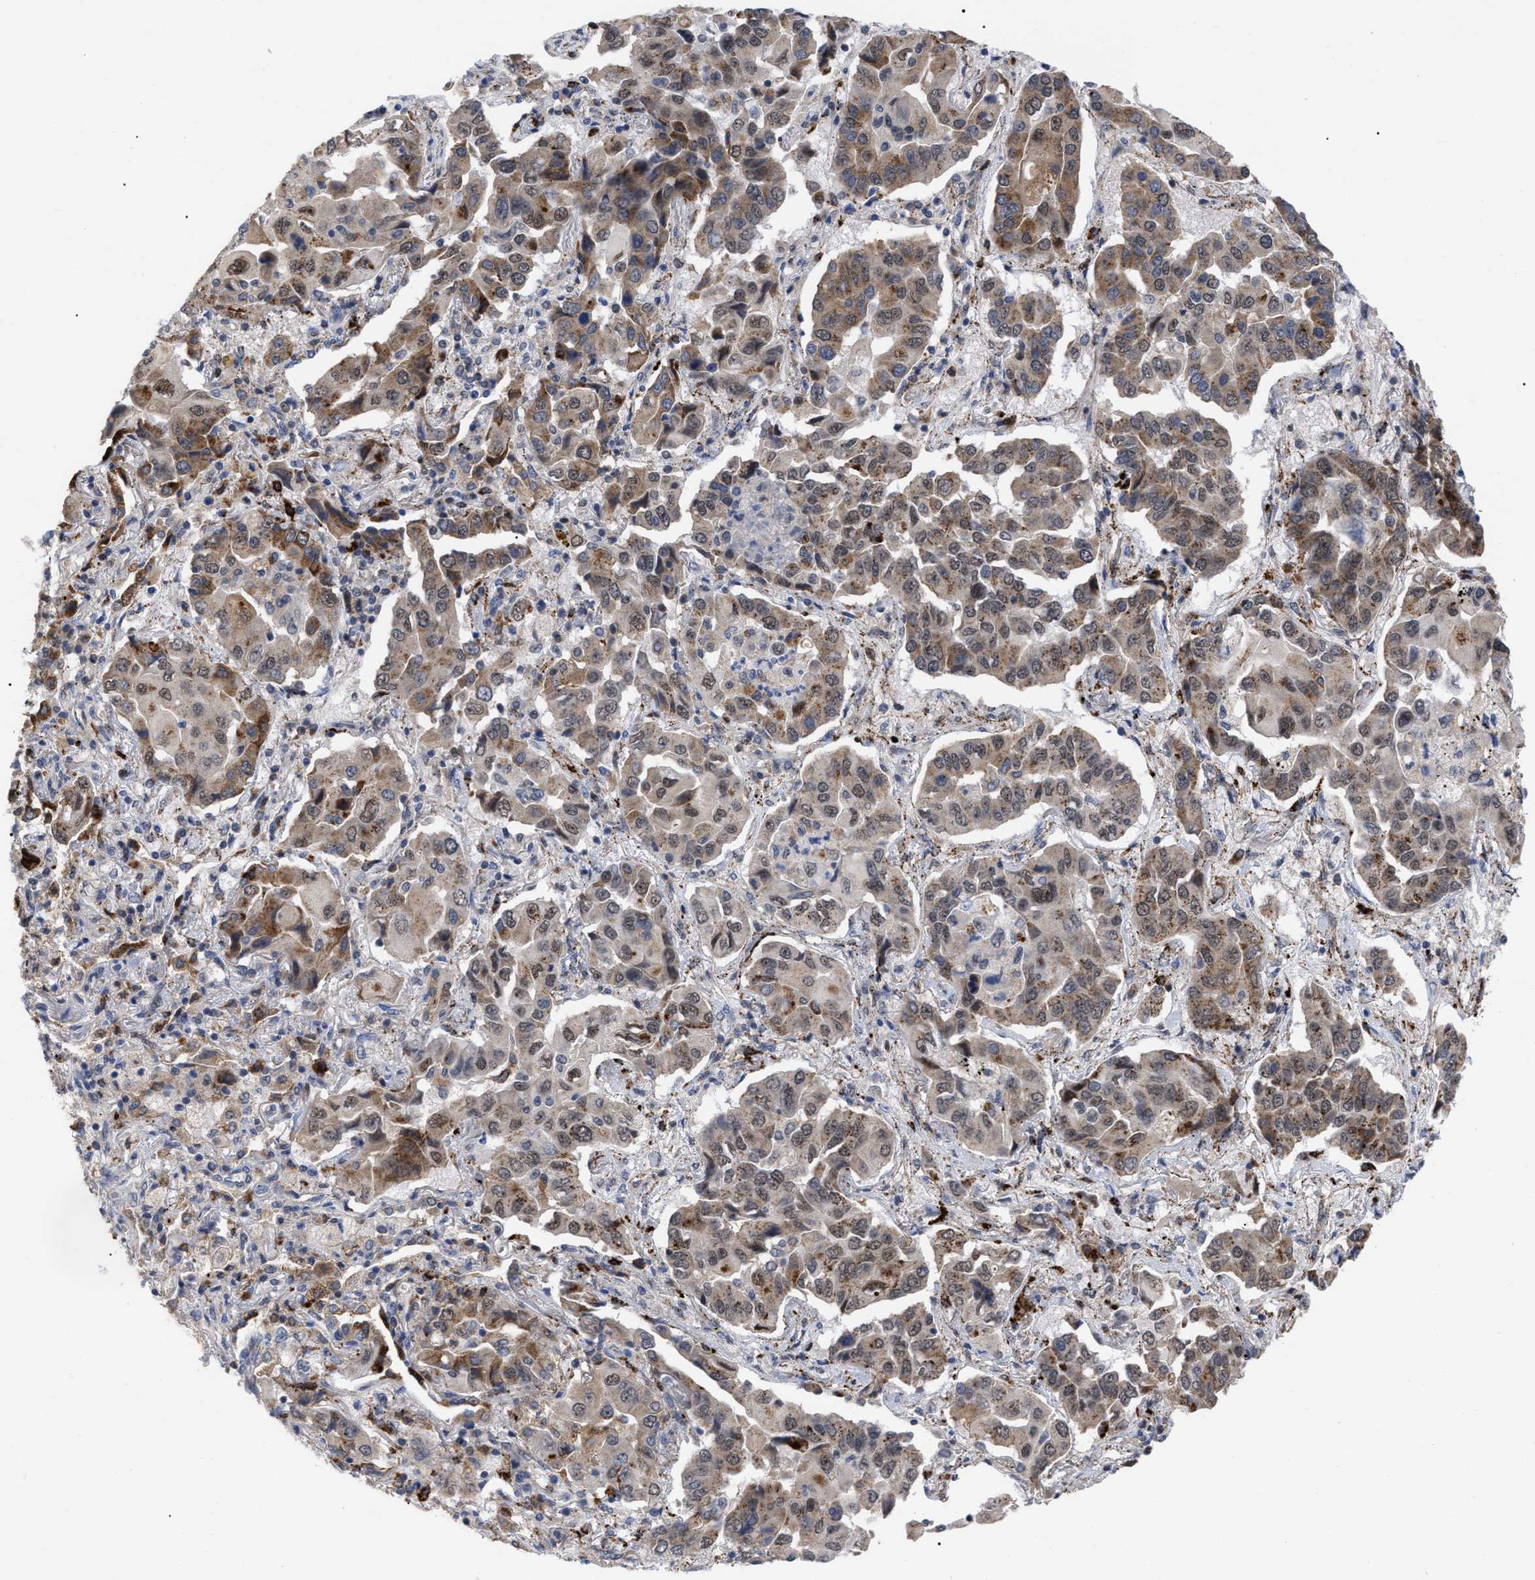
{"staining": {"intensity": "moderate", "quantity": ">75%", "location": "cytoplasmic/membranous,nuclear"}, "tissue": "lung cancer", "cell_type": "Tumor cells", "image_type": "cancer", "snomed": [{"axis": "morphology", "description": "Adenocarcinoma, NOS"}, {"axis": "topography", "description": "Lung"}], "caption": "Moderate cytoplasmic/membranous and nuclear positivity for a protein is present in about >75% of tumor cells of lung adenocarcinoma using IHC.", "gene": "UPF1", "patient": {"sex": "female", "age": 65}}